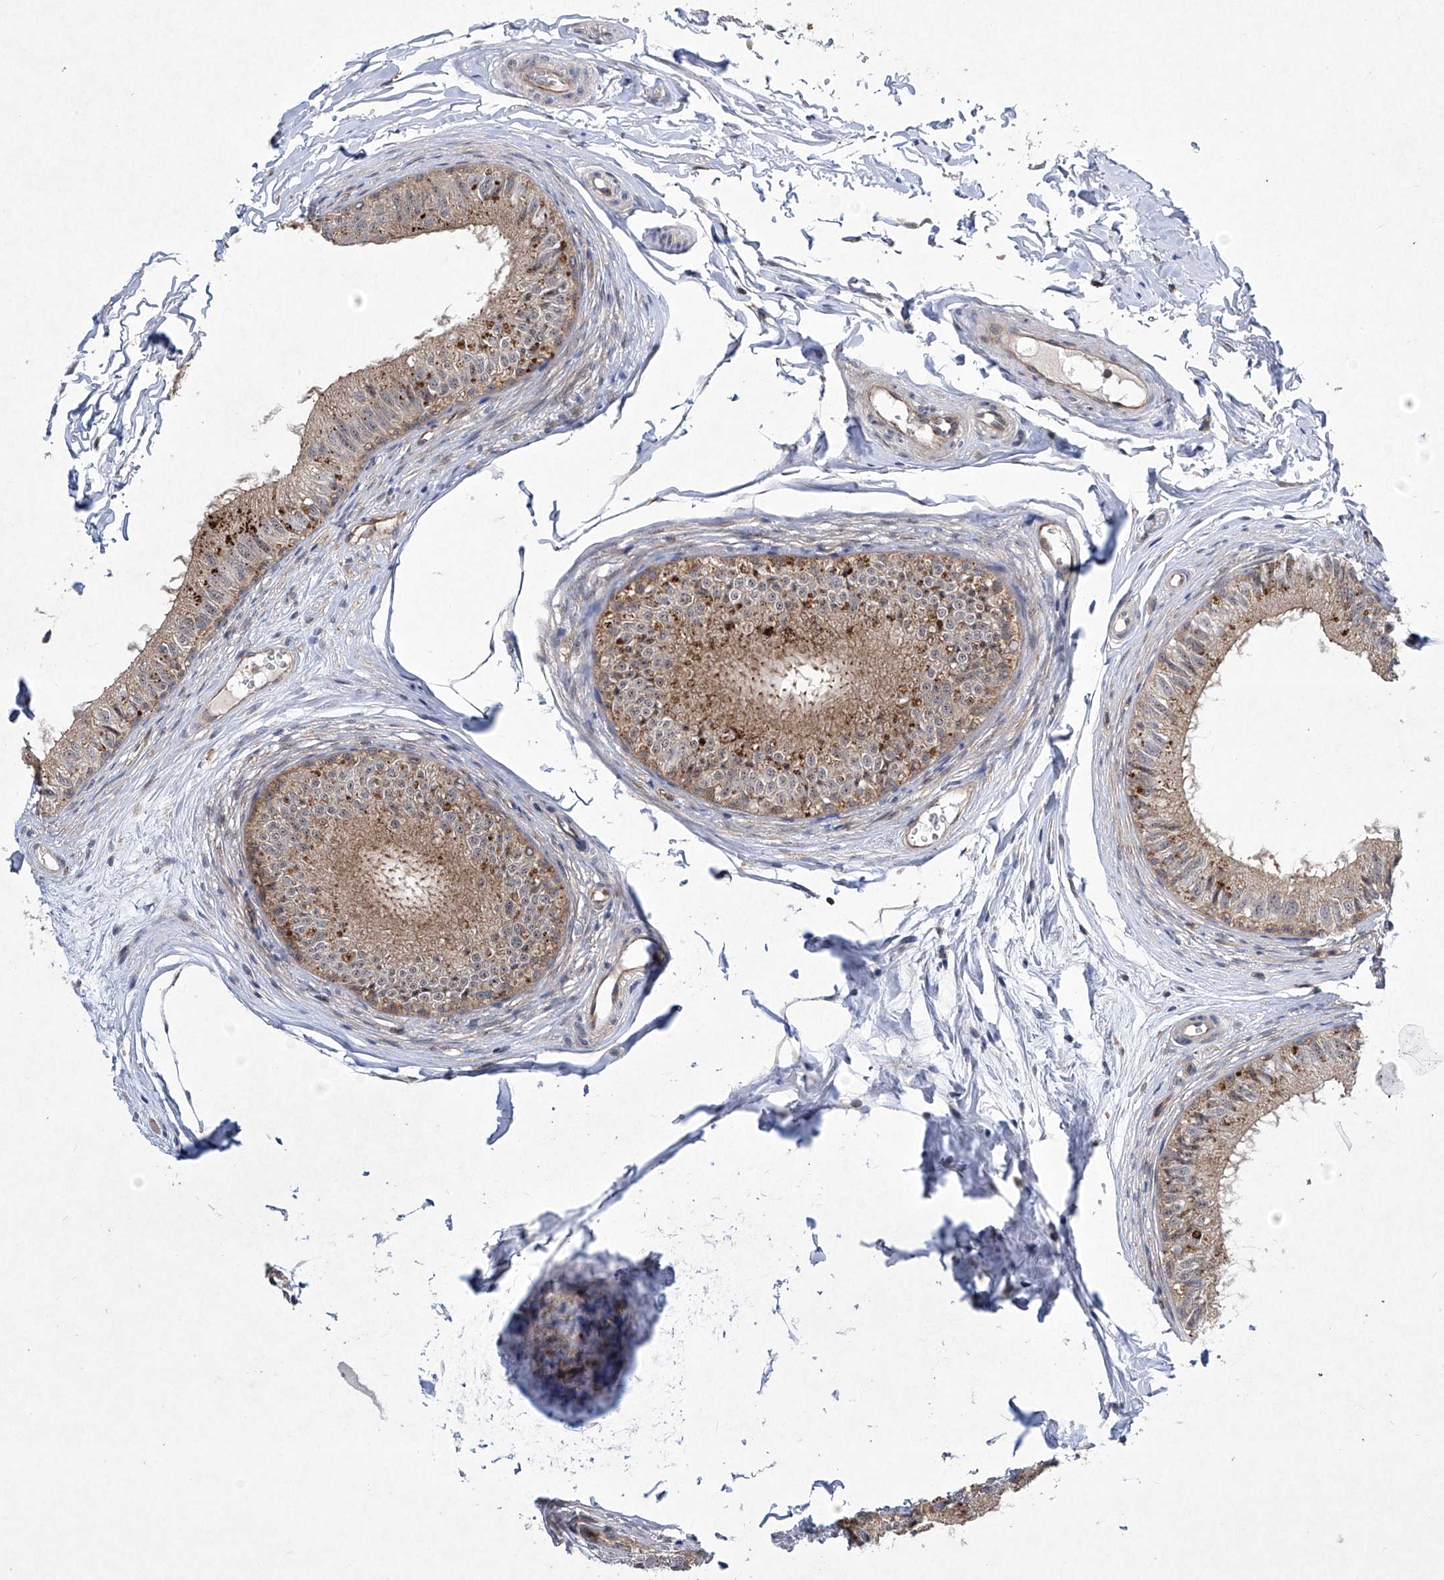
{"staining": {"intensity": "weak", "quantity": ">75%", "location": "cytoplasmic/membranous"}, "tissue": "epididymis", "cell_type": "Glandular cells", "image_type": "normal", "snomed": [{"axis": "morphology", "description": "Normal tissue, NOS"}, {"axis": "morphology", "description": "Seminoma in situ"}, {"axis": "topography", "description": "Testis"}, {"axis": "topography", "description": "Epididymis"}], "caption": "Human epididymis stained with a brown dye reveals weak cytoplasmic/membranous positive positivity in approximately >75% of glandular cells.", "gene": "CISH", "patient": {"sex": "male", "age": 28}}